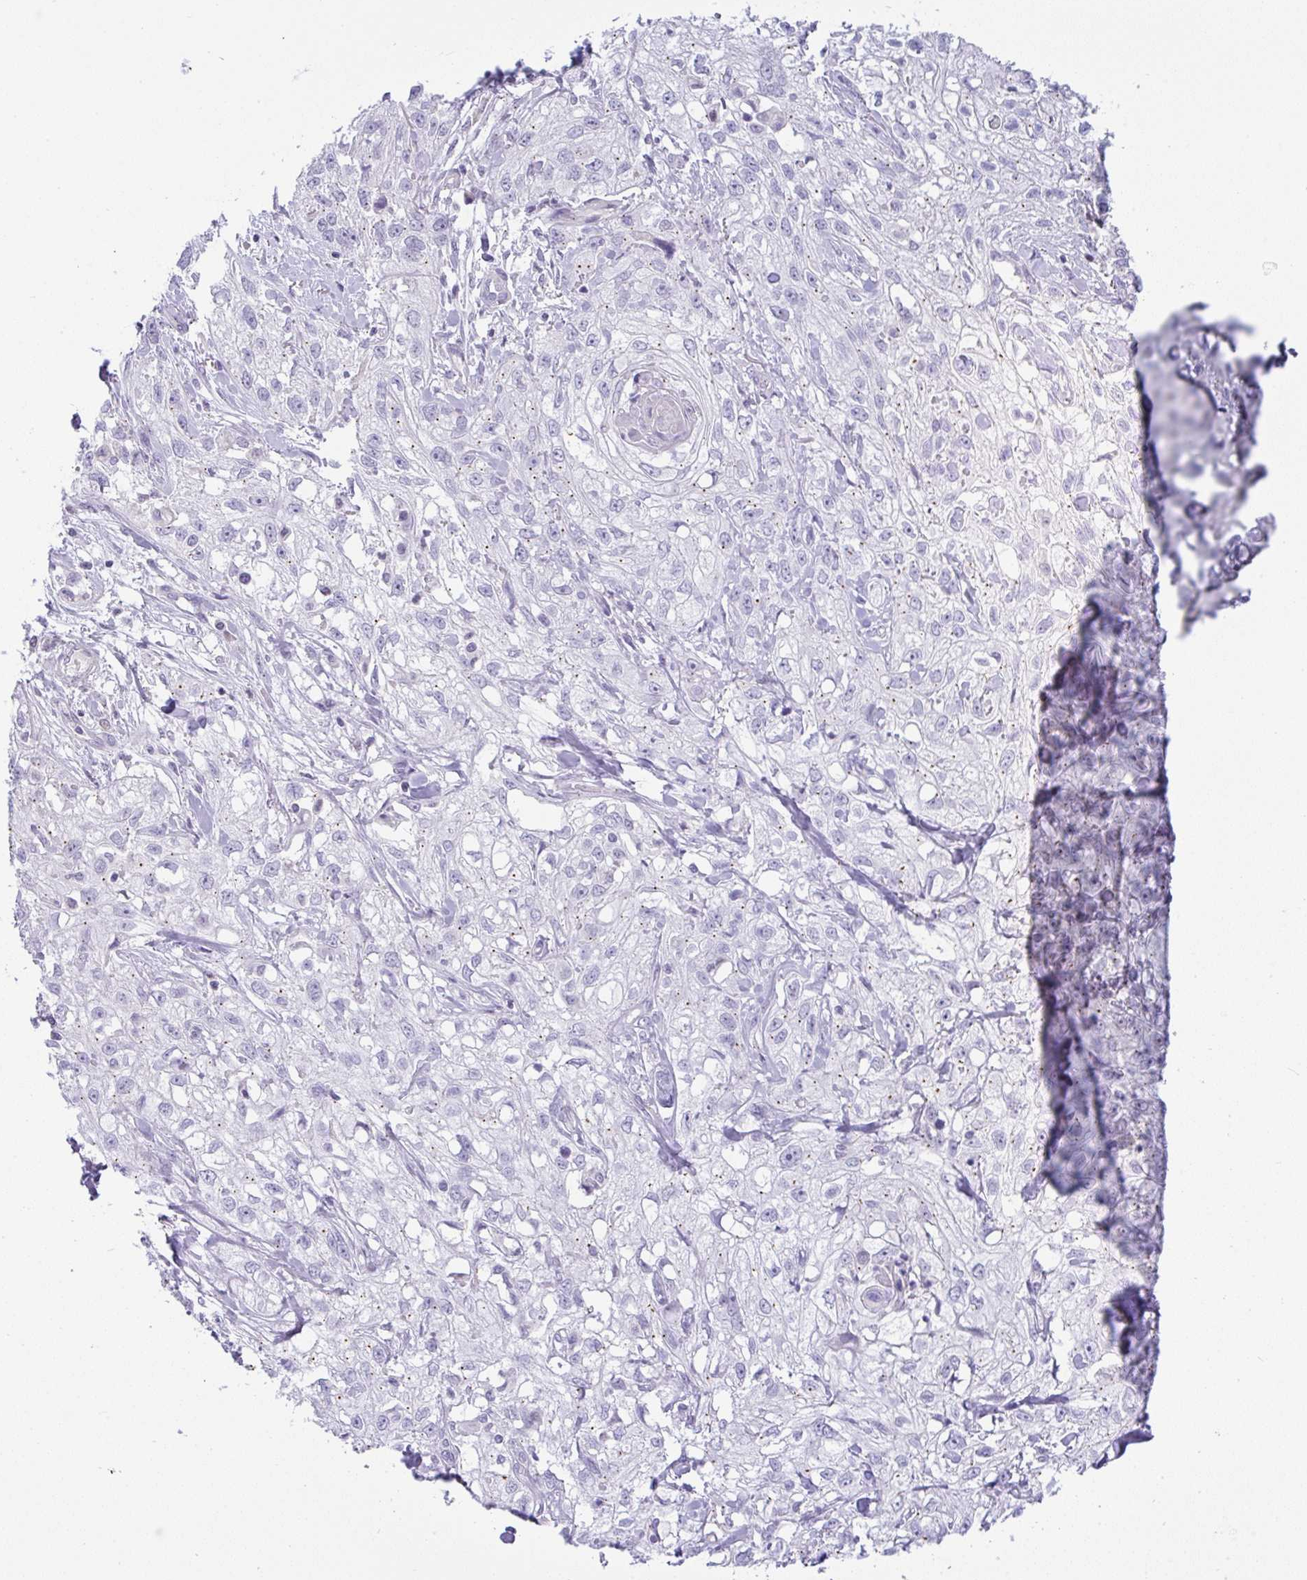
{"staining": {"intensity": "negative", "quantity": "none", "location": "none"}, "tissue": "skin cancer", "cell_type": "Tumor cells", "image_type": "cancer", "snomed": [{"axis": "morphology", "description": "Squamous cell carcinoma, NOS"}, {"axis": "topography", "description": "Skin"}, {"axis": "topography", "description": "Vulva"}], "caption": "The histopathology image demonstrates no significant staining in tumor cells of squamous cell carcinoma (skin).", "gene": "FAM177A1", "patient": {"sex": "female", "age": 86}}